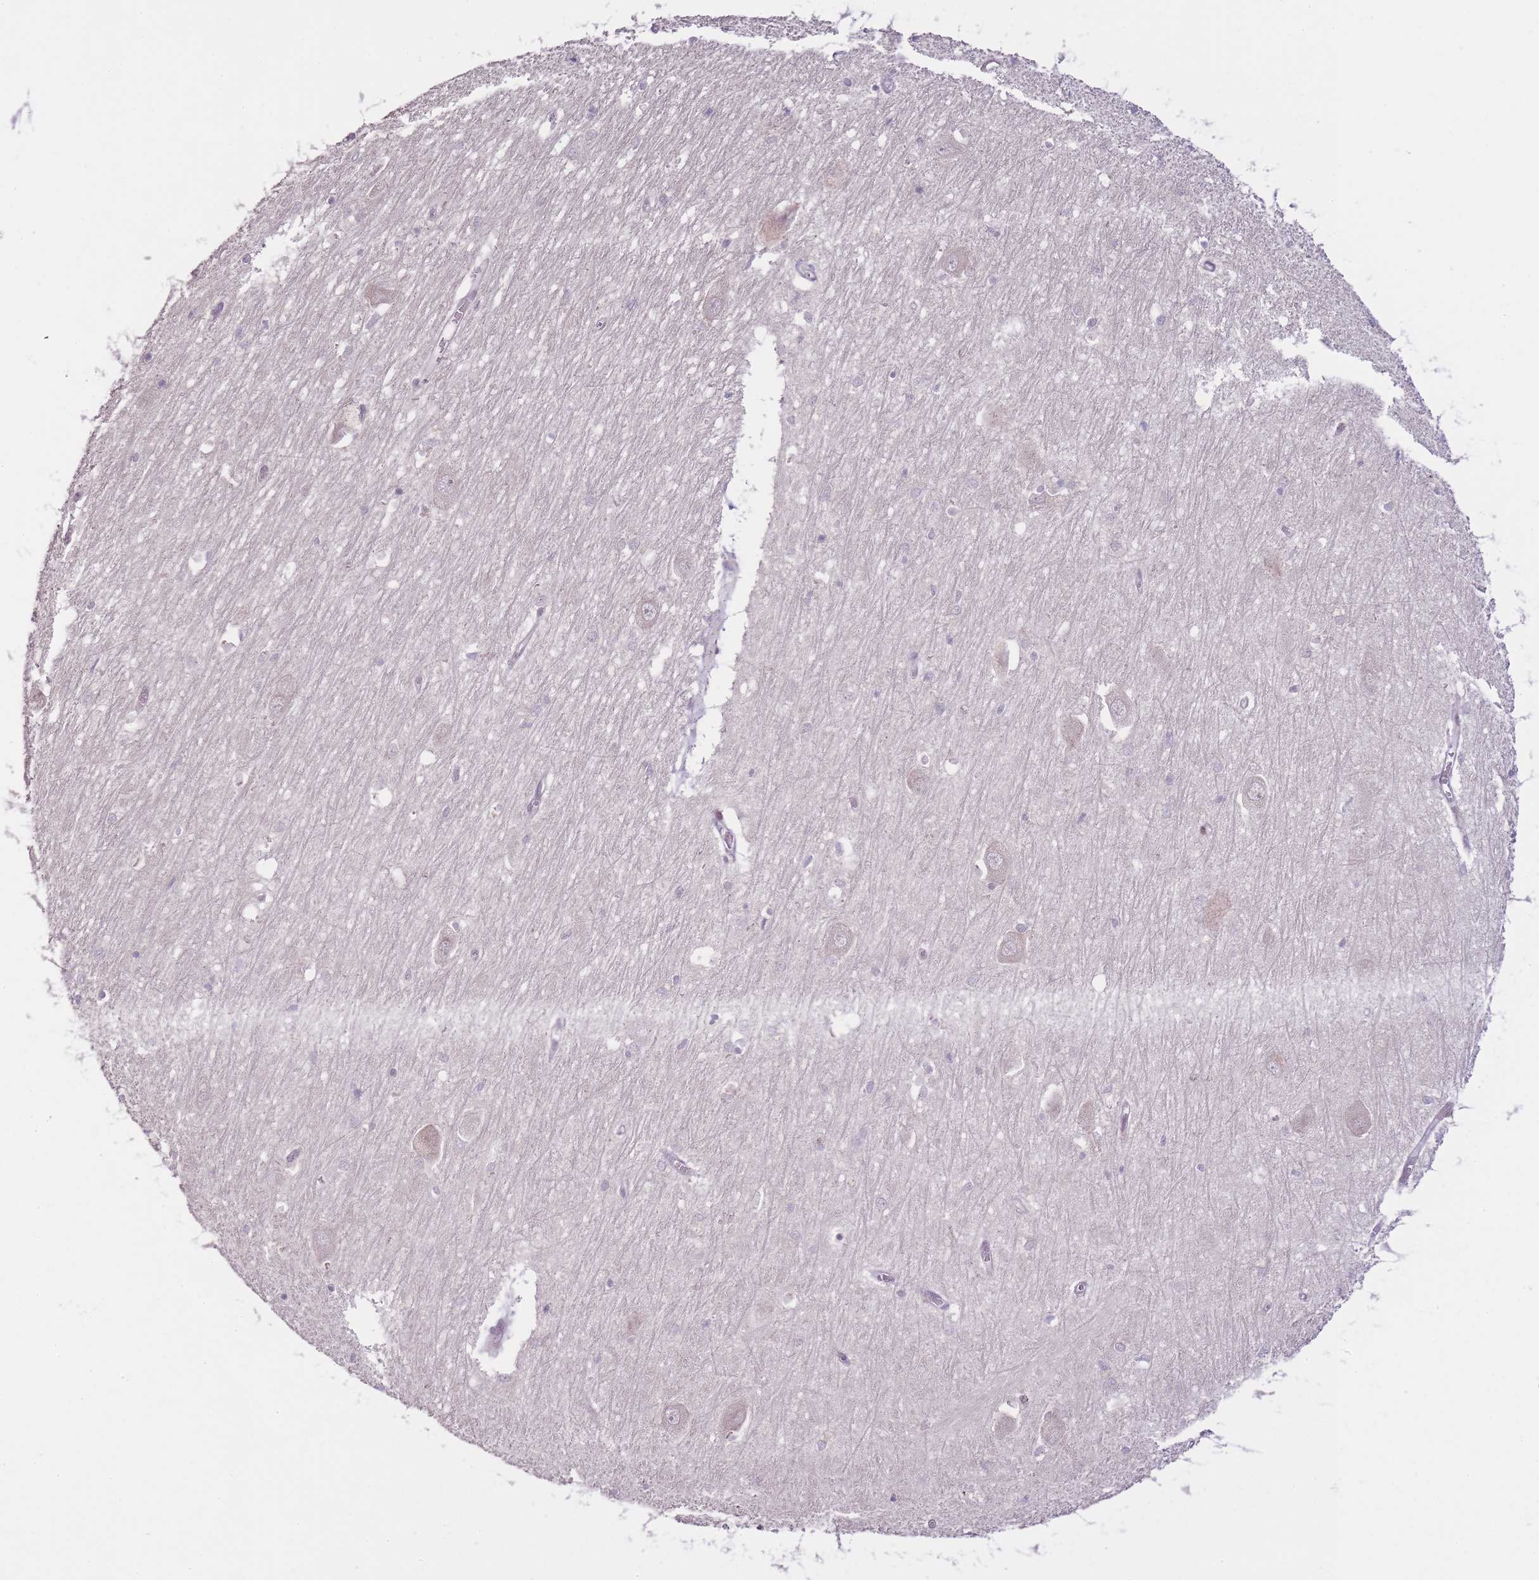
{"staining": {"intensity": "negative", "quantity": "none", "location": "none"}, "tissue": "hippocampus", "cell_type": "Glial cells", "image_type": "normal", "snomed": [{"axis": "morphology", "description": "Normal tissue, NOS"}, {"axis": "topography", "description": "Hippocampus"}], "caption": "Immunohistochemistry (IHC) histopathology image of normal hippocampus: human hippocampus stained with DAB (3,3'-diaminobenzidine) reveals no significant protein expression in glial cells.", "gene": "OGG1", "patient": {"sex": "male", "age": 70}}